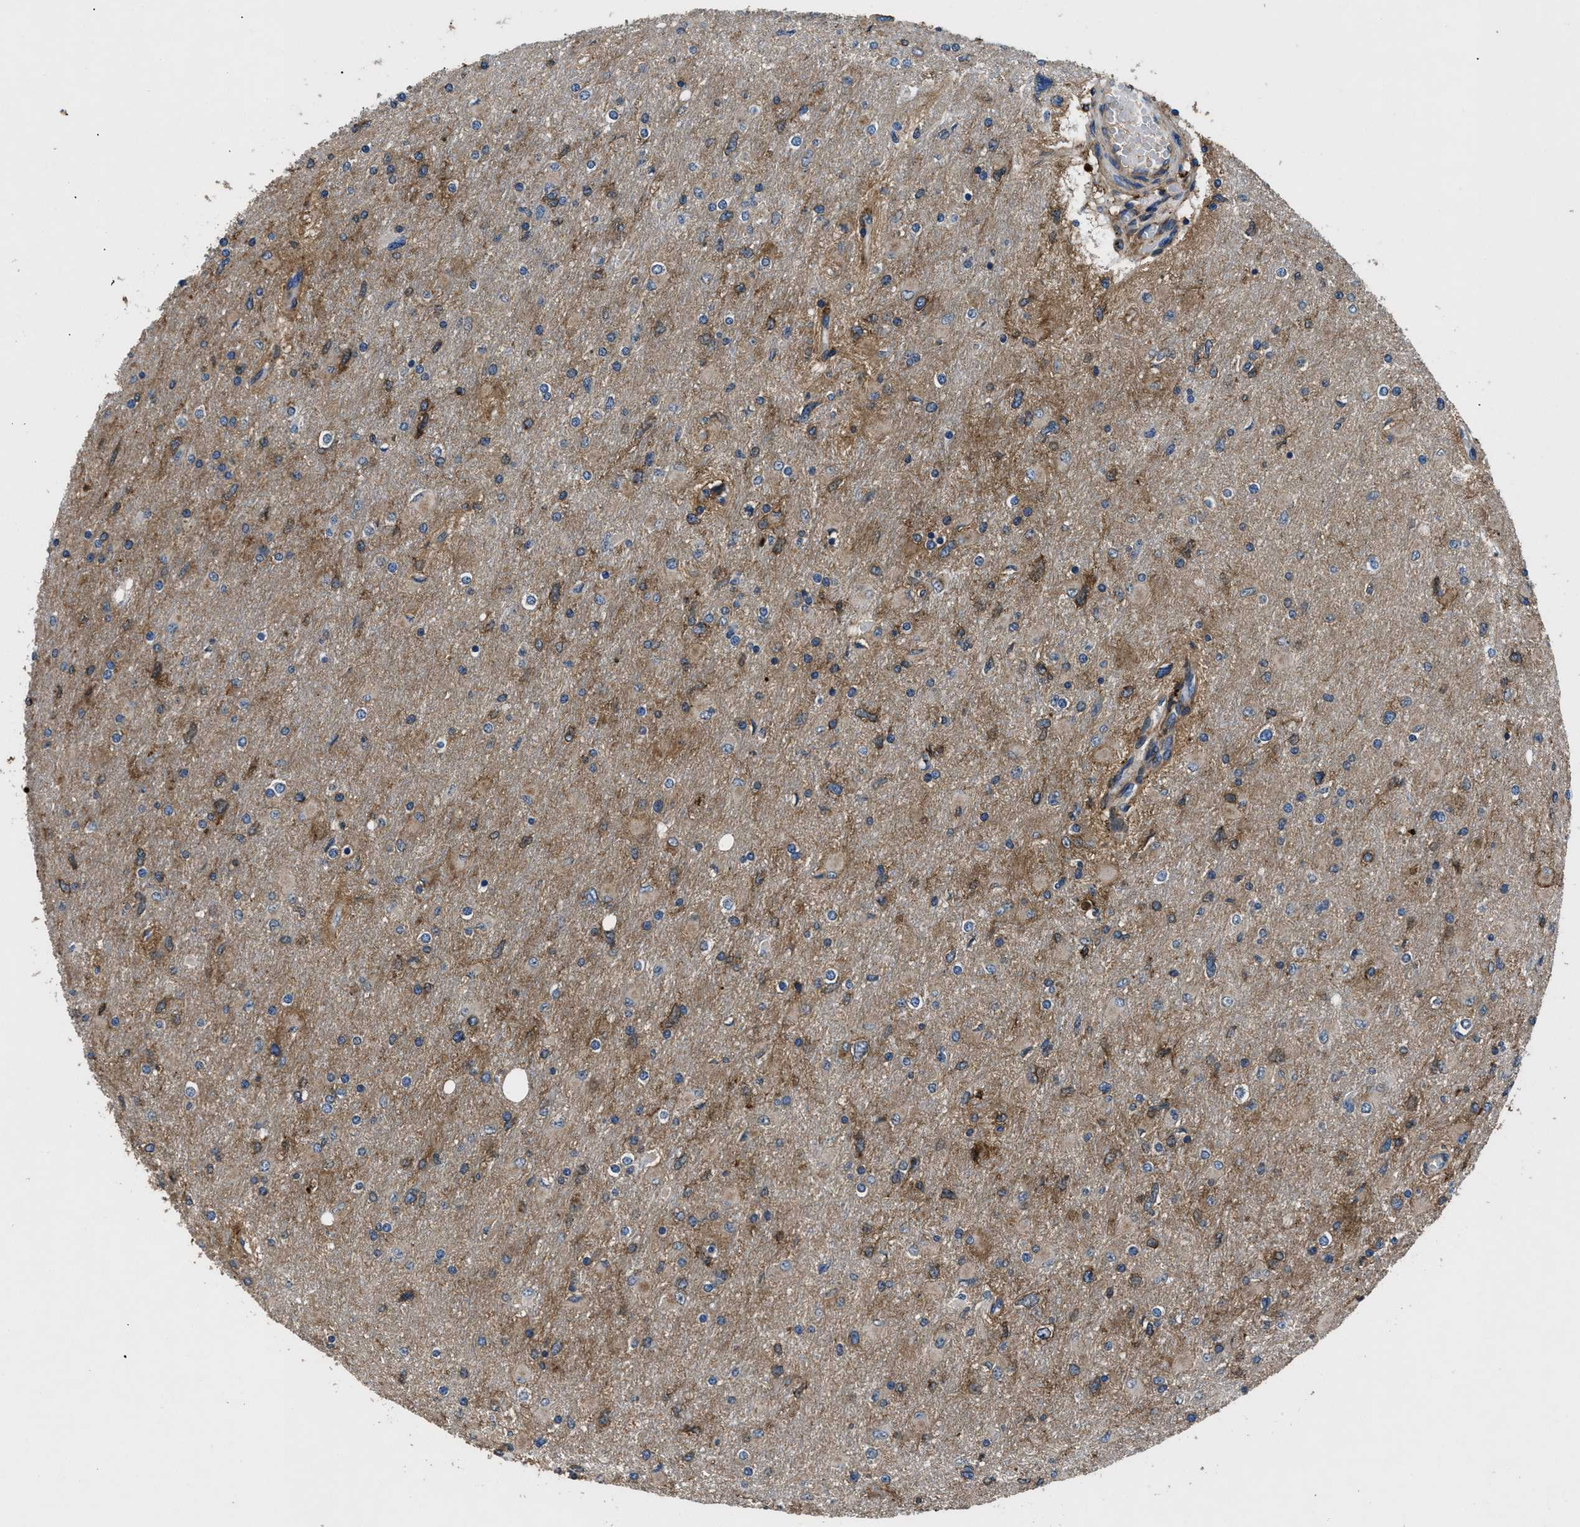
{"staining": {"intensity": "moderate", "quantity": "<25%", "location": "cytoplasmic/membranous"}, "tissue": "glioma", "cell_type": "Tumor cells", "image_type": "cancer", "snomed": [{"axis": "morphology", "description": "Glioma, malignant, High grade"}, {"axis": "topography", "description": "Cerebral cortex"}], "caption": "Tumor cells reveal moderate cytoplasmic/membranous positivity in approximately <25% of cells in glioma. (DAB IHC with brightfield microscopy, high magnification).", "gene": "CD276", "patient": {"sex": "female", "age": 36}}